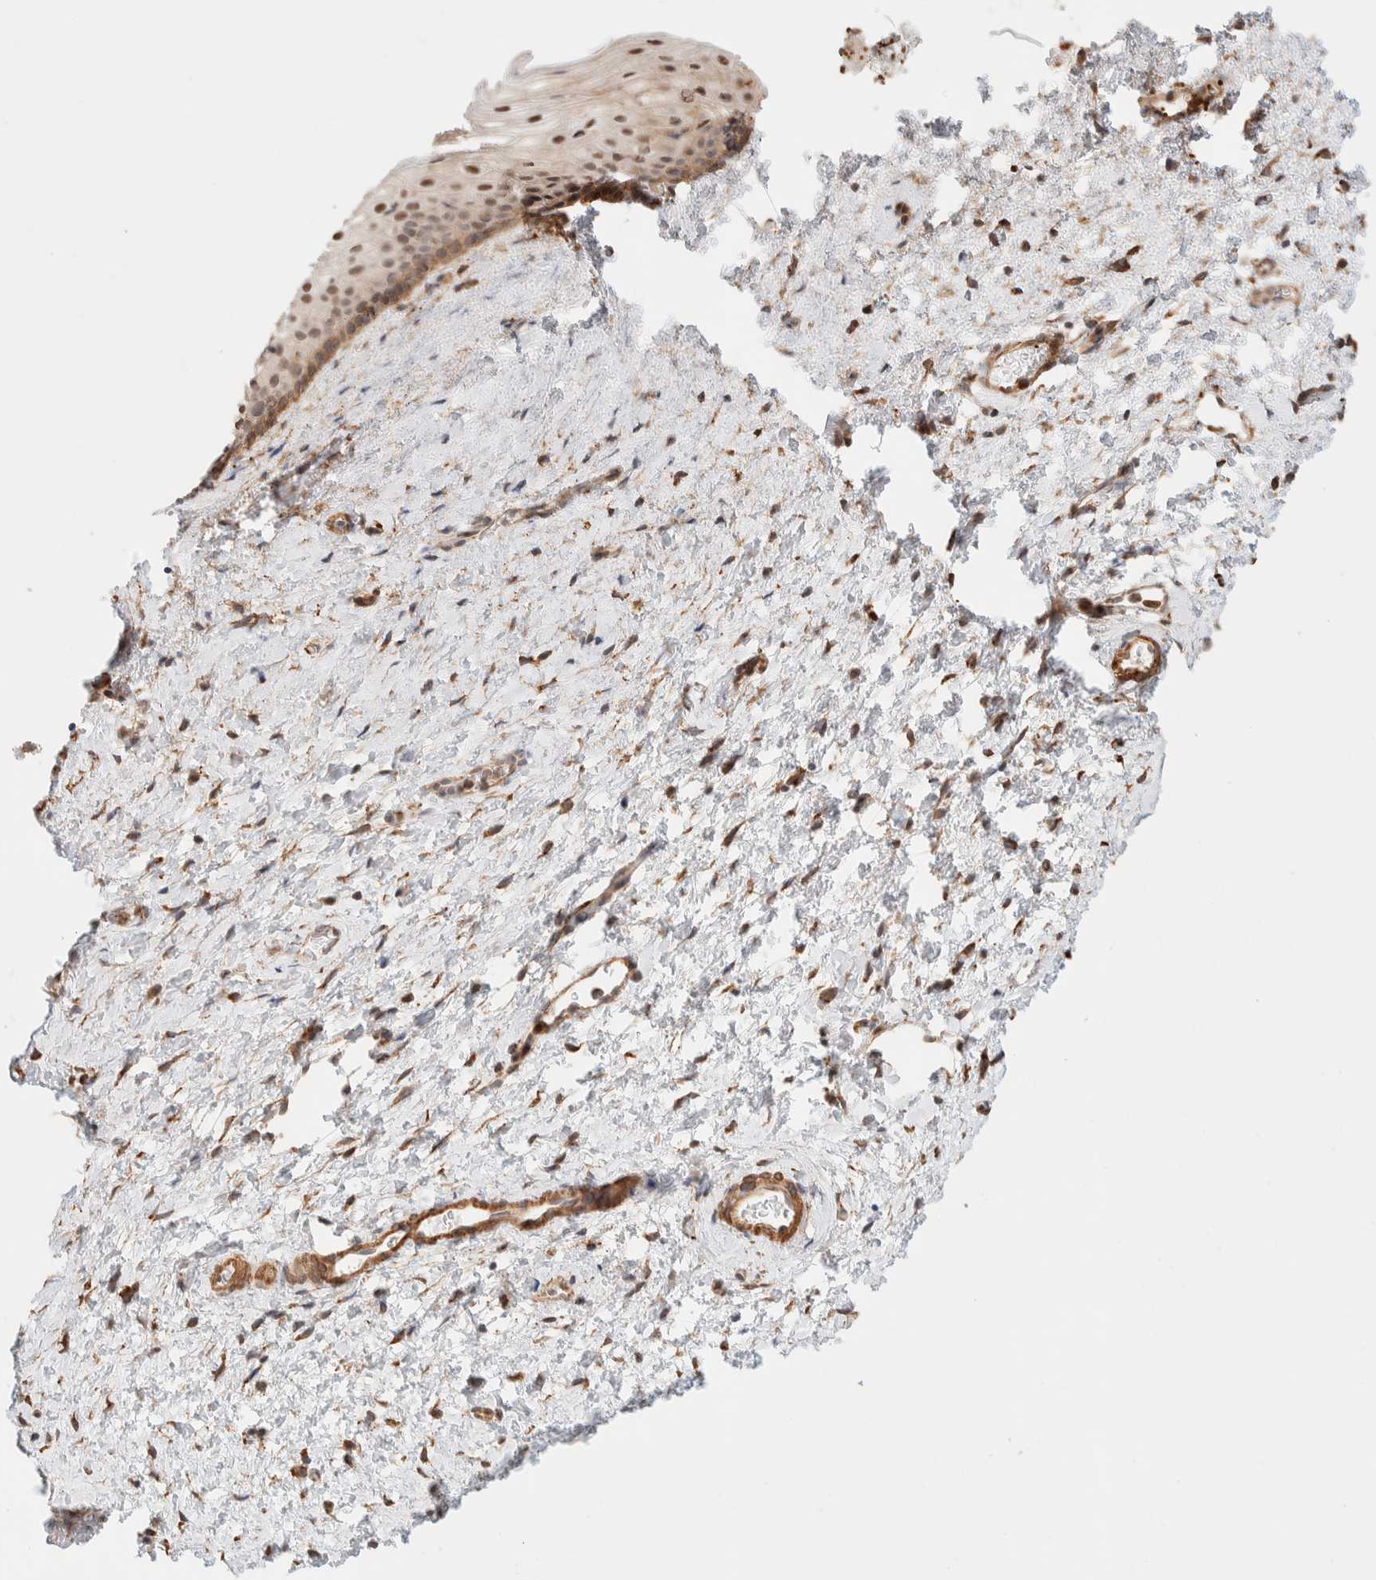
{"staining": {"intensity": "moderate", "quantity": ">75%", "location": "cytoplasmic/membranous"}, "tissue": "cervix", "cell_type": "Glandular cells", "image_type": "normal", "snomed": [{"axis": "morphology", "description": "Normal tissue, NOS"}, {"axis": "topography", "description": "Cervix"}], "caption": "The immunohistochemical stain labels moderate cytoplasmic/membranous positivity in glandular cells of benign cervix. (DAB IHC, brown staining for protein, blue staining for nuclei).", "gene": "INTS1", "patient": {"sex": "female", "age": 72}}